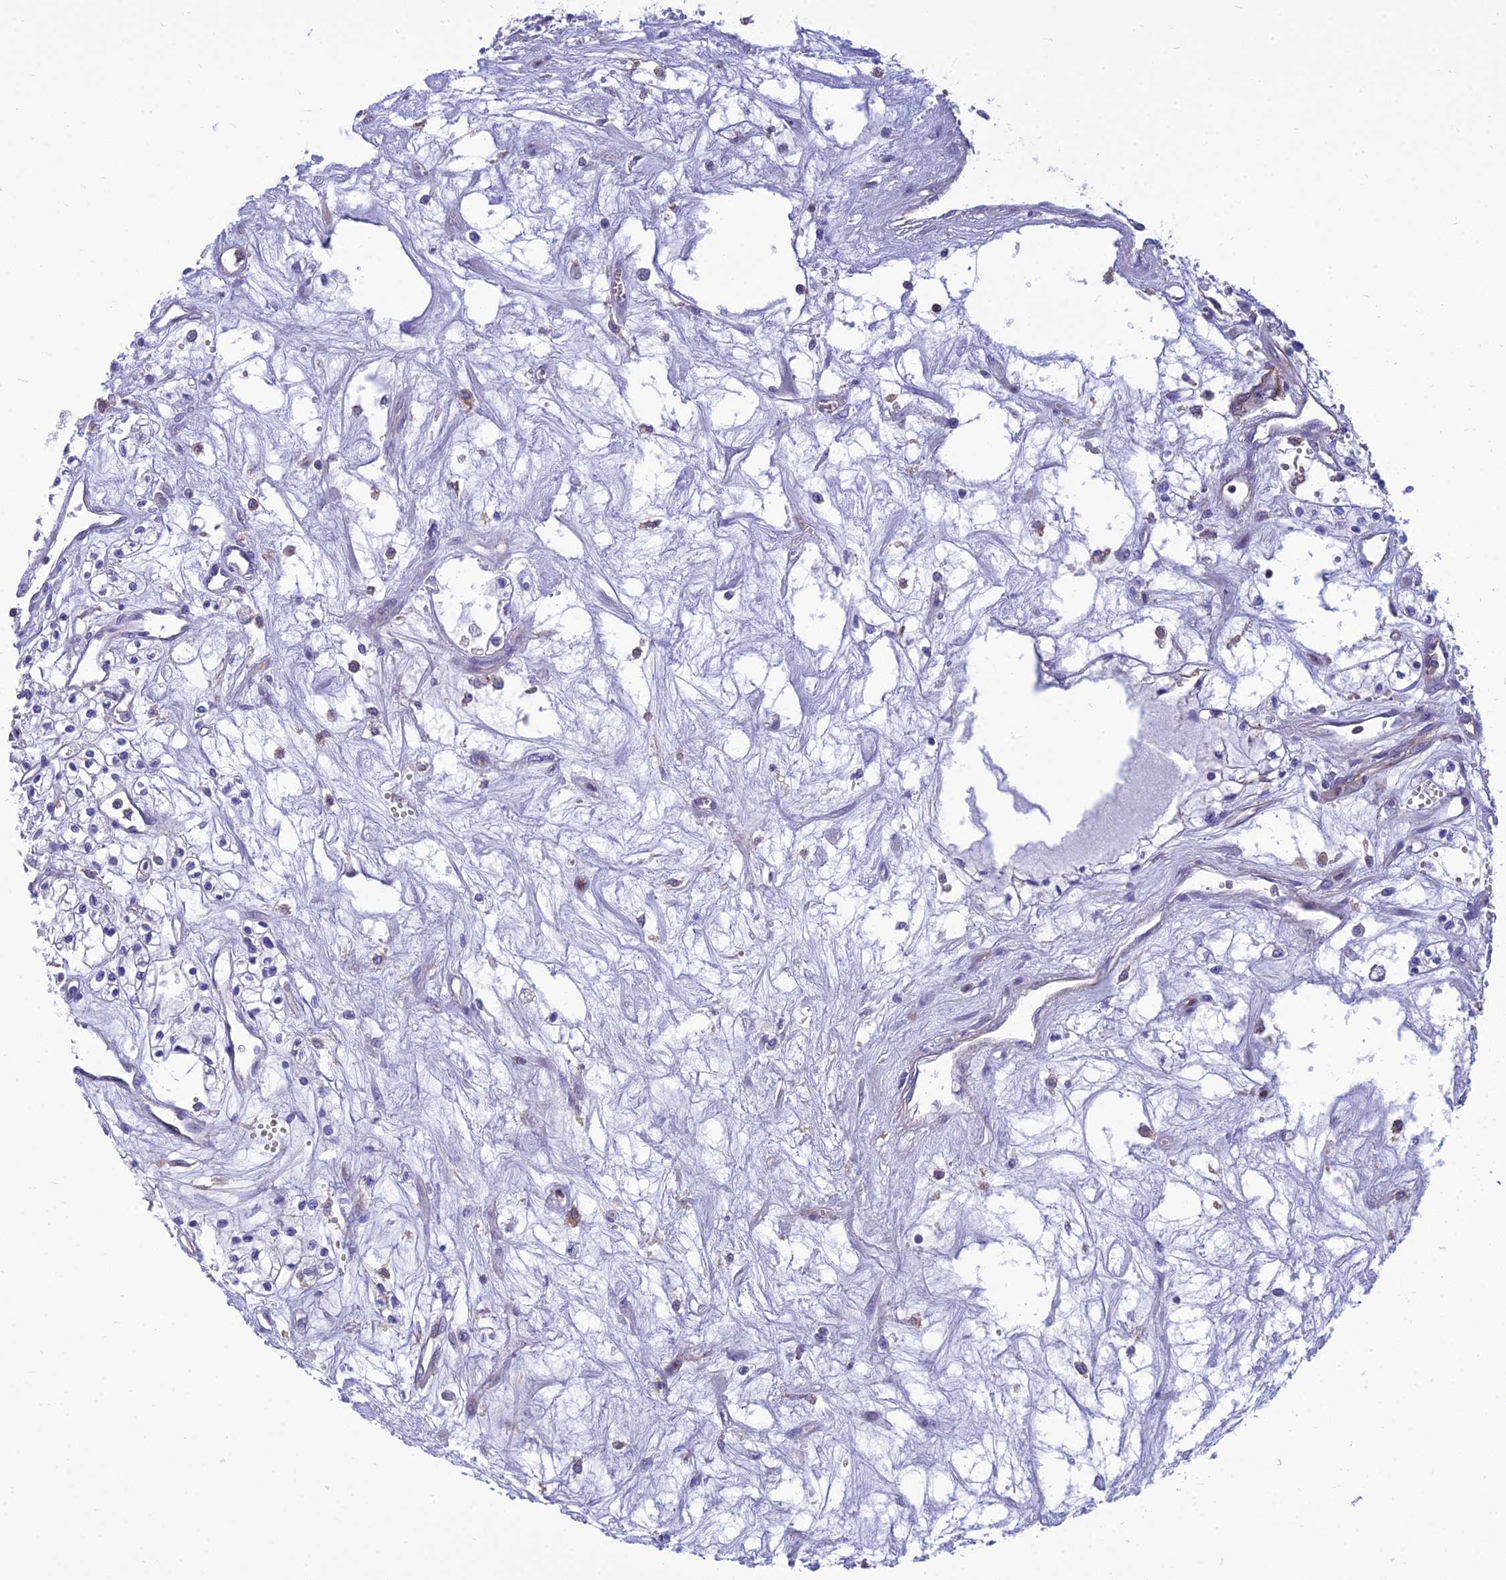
{"staining": {"intensity": "negative", "quantity": "none", "location": "none"}, "tissue": "renal cancer", "cell_type": "Tumor cells", "image_type": "cancer", "snomed": [{"axis": "morphology", "description": "Adenocarcinoma, NOS"}, {"axis": "topography", "description": "Kidney"}], "caption": "Renal adenocarcinoma was stained to show a protein in brown. There is no significant expression in tumor cells. (Brightfield microscopy of DAB (3,3'-diaminobenzidine) IHC at high magnification).", "gene": "PPP1R18", "patient": {"sex": "male", "age": 59}}